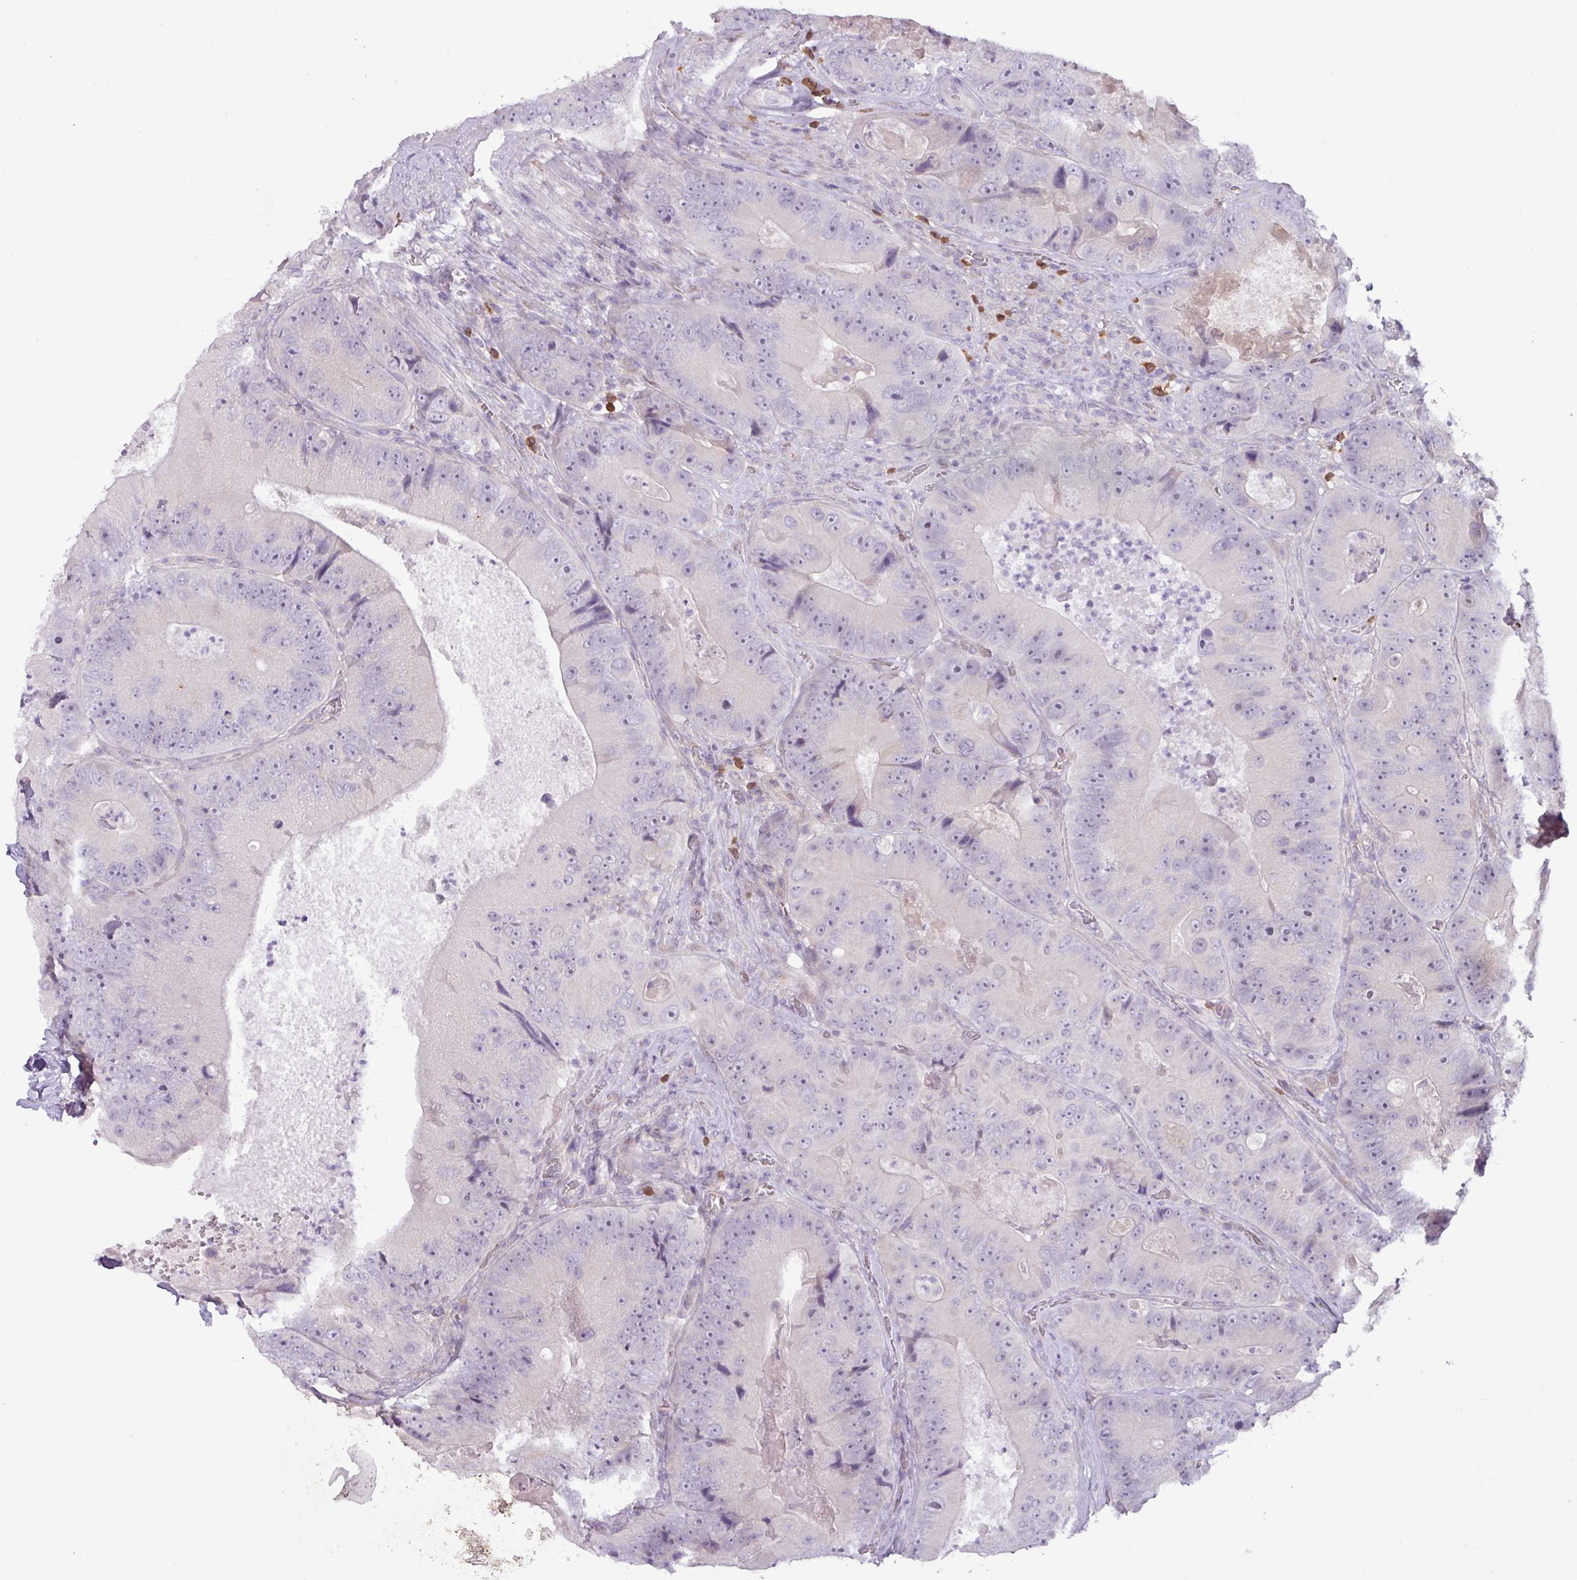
{"staining": {"intensity": "negative", "quantity": "none", "location": "none"}, "tissue": "colorectal cancer", "cell_type": "Tumor cells", "image_type": "cancer", "snomed": [{"axis": "morphology", "description": "Adenocarcinoma, NOS"}, {"axis": "topography", "description": "Colon"}], "caption": "The IHC photomicrograph has no significant staining in tumor cells of adenocarcinoma (colorectal) tissue.", "gene": "ZNF524", "patient": {"sex": "female", "age": 86}}